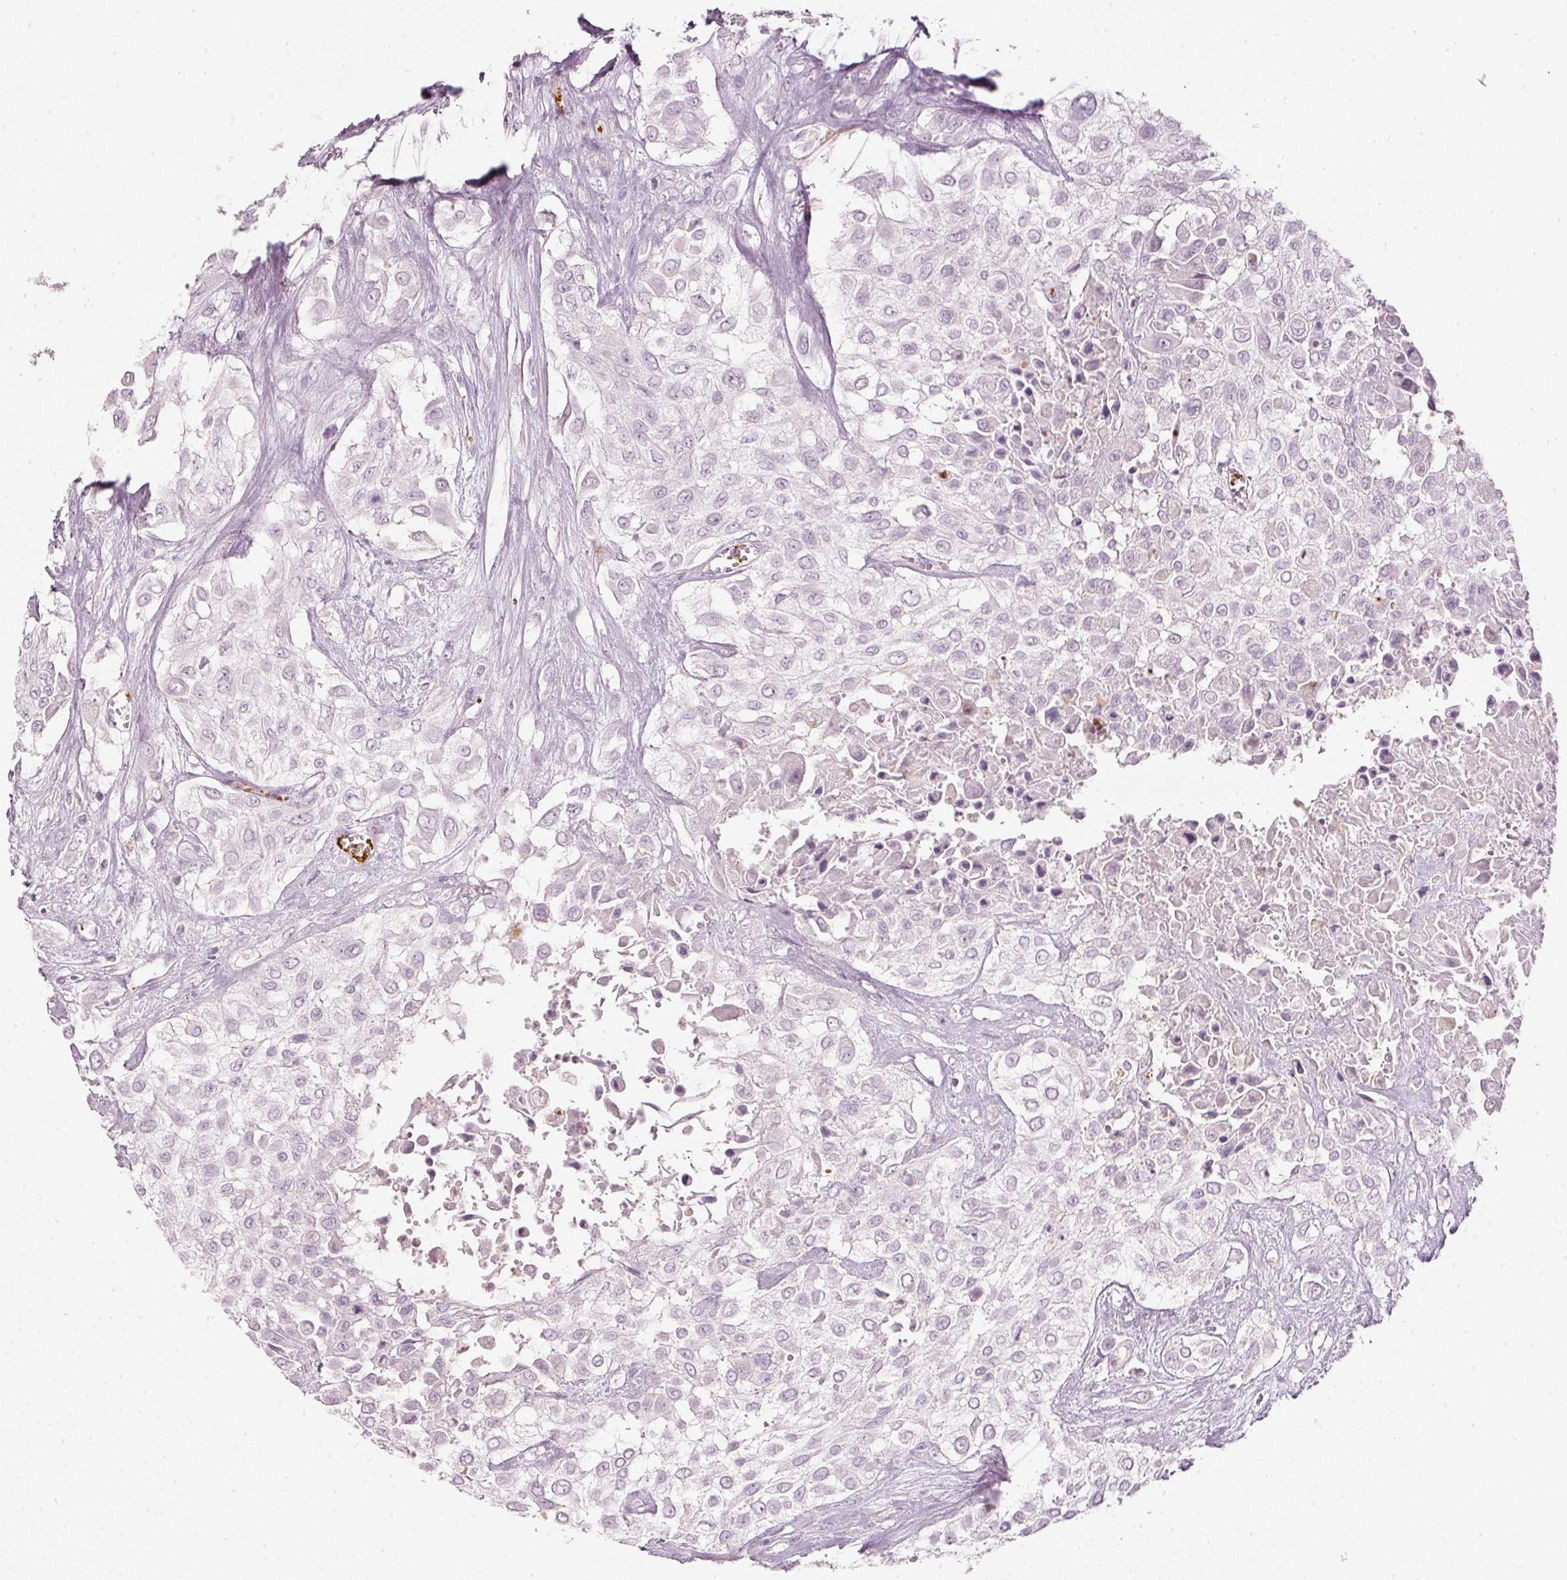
{"staining": {"intensity": "negative", "quantity": "none", "location": "none"}, "tissue": "urothelial cancer", "cell_type": "Tumor cells", "image_type": "cancer", "snomed": [{"axis": "morphology", "description": "Urothelial carcinoma, High grade"}, {"axis": "topography", "description": "Urinary bladder"}], "caption": "This is an immunohistochemistry histopathology image of human urothelial cancer. There is no expression in tumor cells.", "gene": "LECT2", "patient": {"sex": "male", "age": 57}}